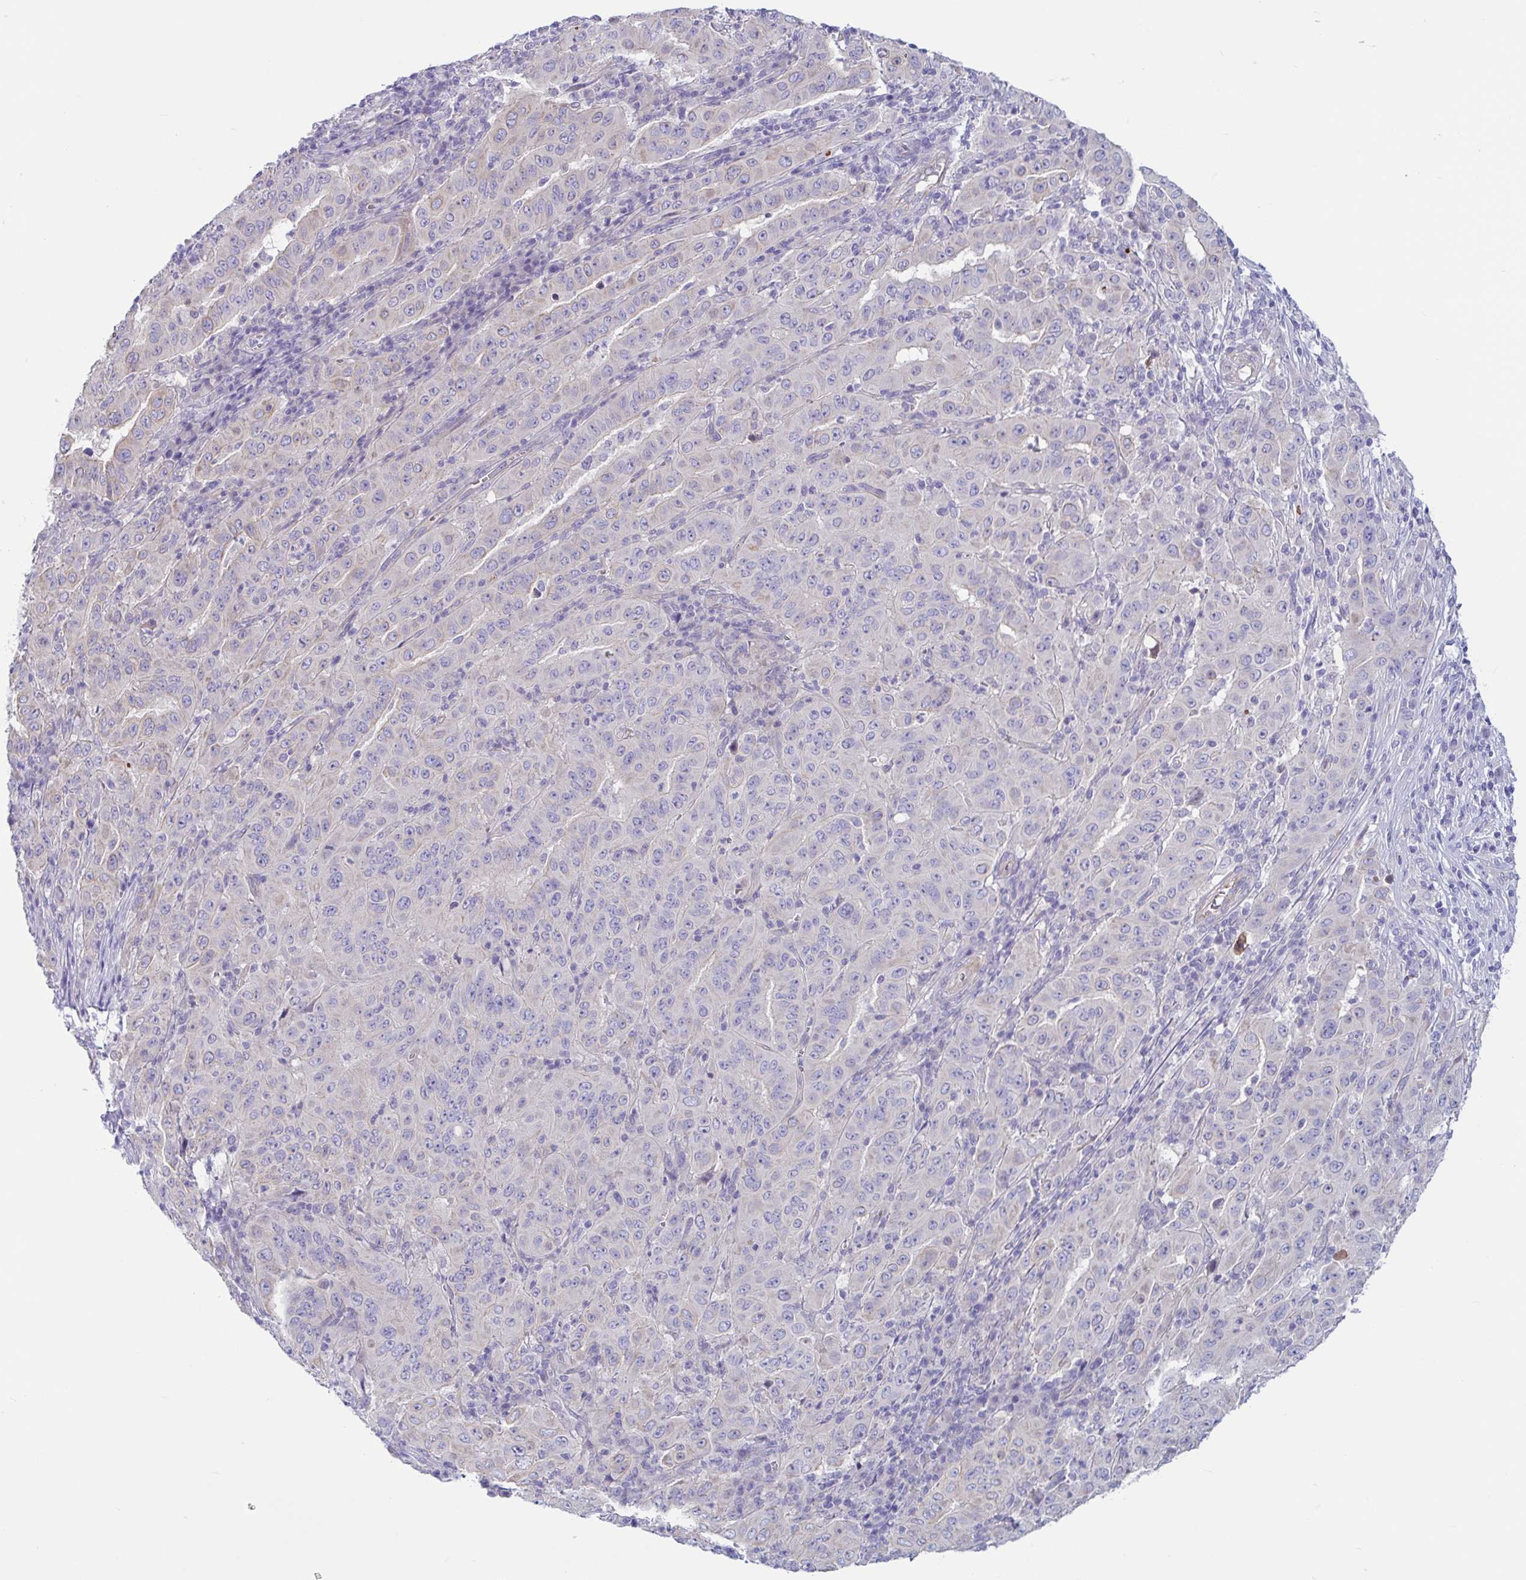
{"staining": {"intensity": "negative", "quantity": "none", "location": "none"}, "tissue": "pancreatic cancer", "cell_type": "Tumor cells", "image_type": "cancer", "snomed": [{"axis": "morphology", "description": "Adenocarcinoma, NOS"}, {"axis": "topography", "description": "Pancreas"}], "caption": "An immunohistochemistry image of adenocarcinoma (pancreatic) is shown. There is no staining in tumor cells of adenocarcinoma (pancreatic).", "gene": "TNNI2", "patient": {"sex": "male", "age": 63}}